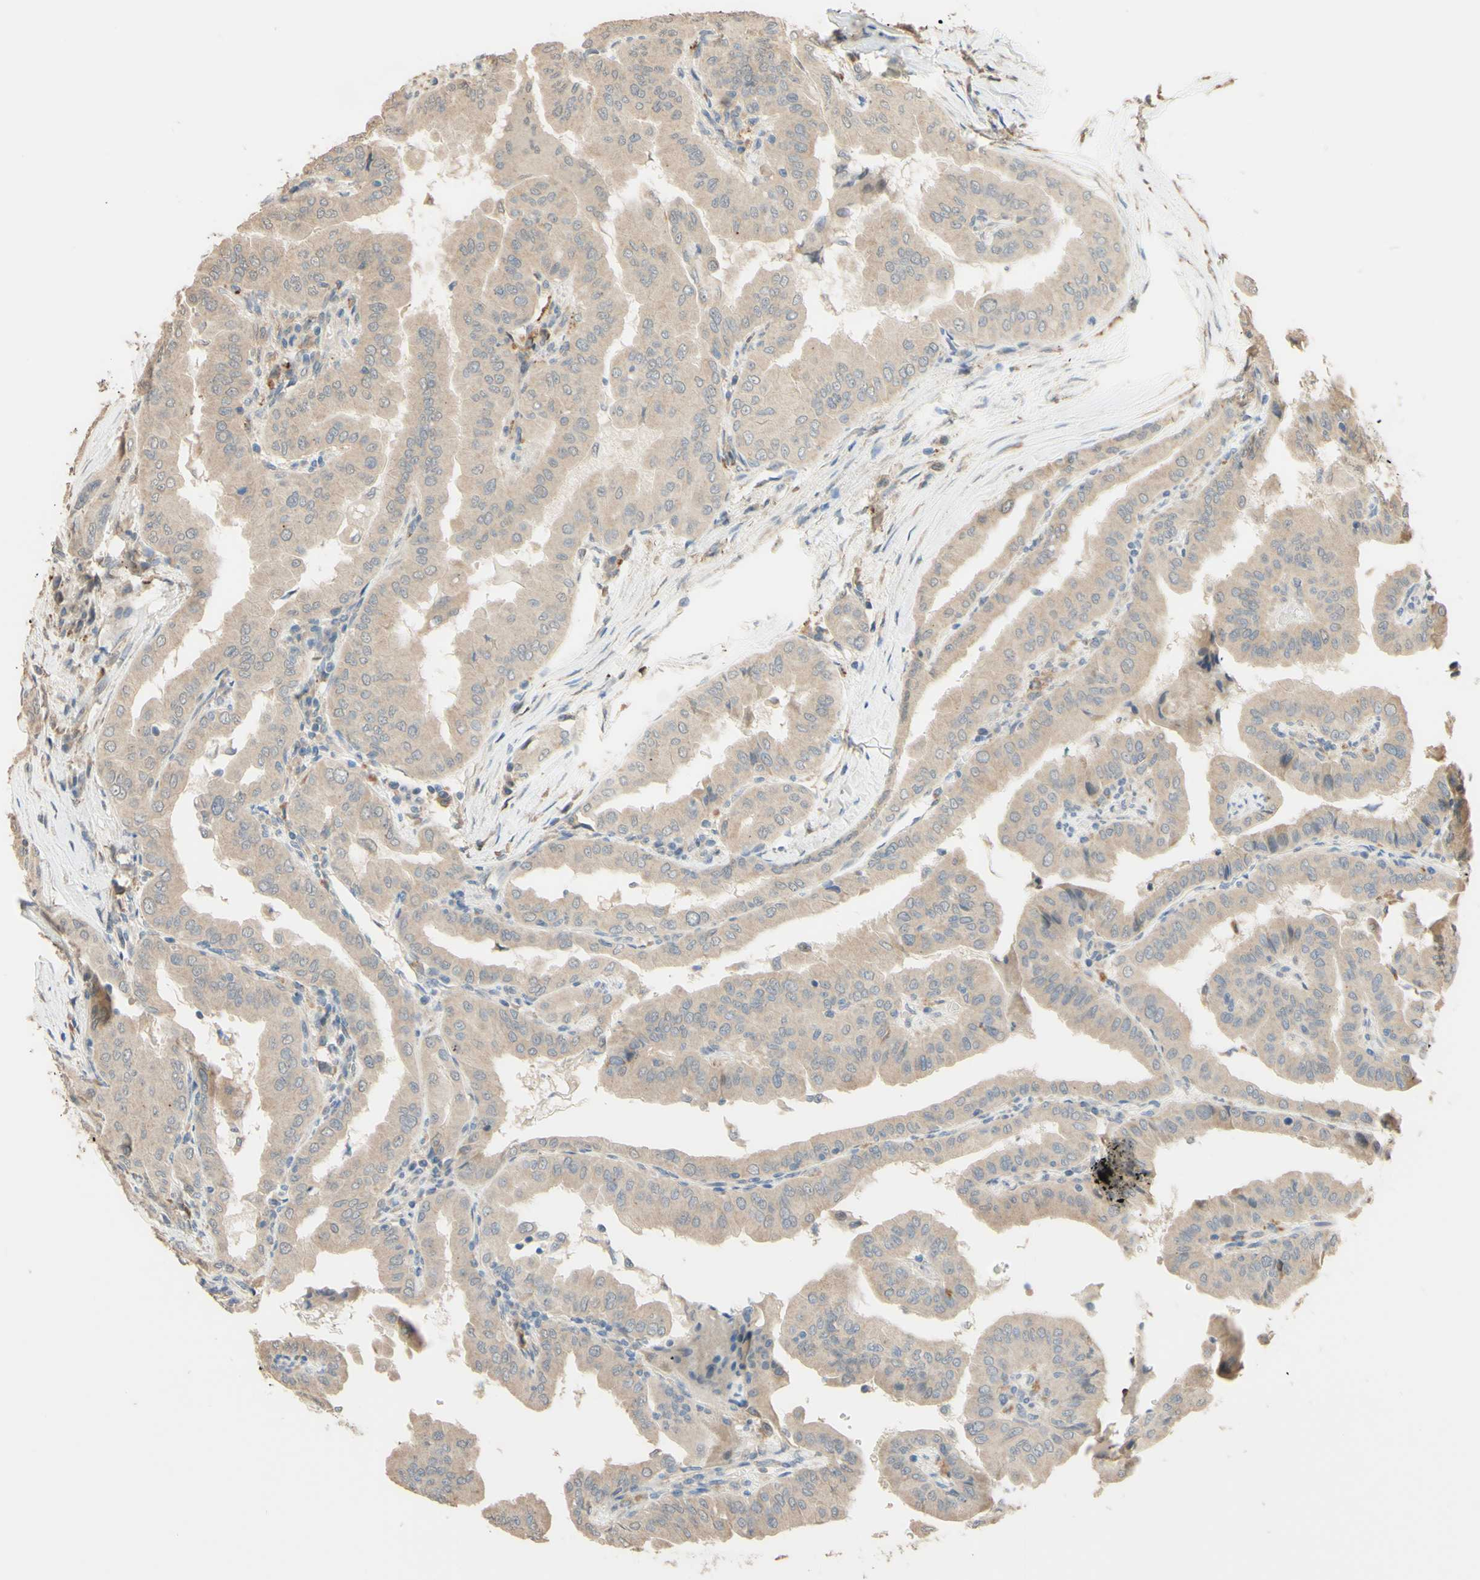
{"staining": {"intensity": "weak", "quantity": "25%-75%", "location": "cytoplasmic/membranous"}, "tissue": "thyroid cancer", "cell_type": "Tumor cells", "image_type": "cancer", "snomed": [{"axis": "morphology", "description": "Papillary adenocarcinoma, NOS"}, {"axis": "topography", "description": "Thyroid gland"}], "caption": "This micrograph exhibits thyroid cancer stained with immunohistochemistry to label a protein in brown. The cytoplasmic/membranous of tumor cells show weak positivity for the protein. Nuclei are counter-stained blue.", "gene": "SMIM19", "patient": {"sex": "male", "age": 33}}